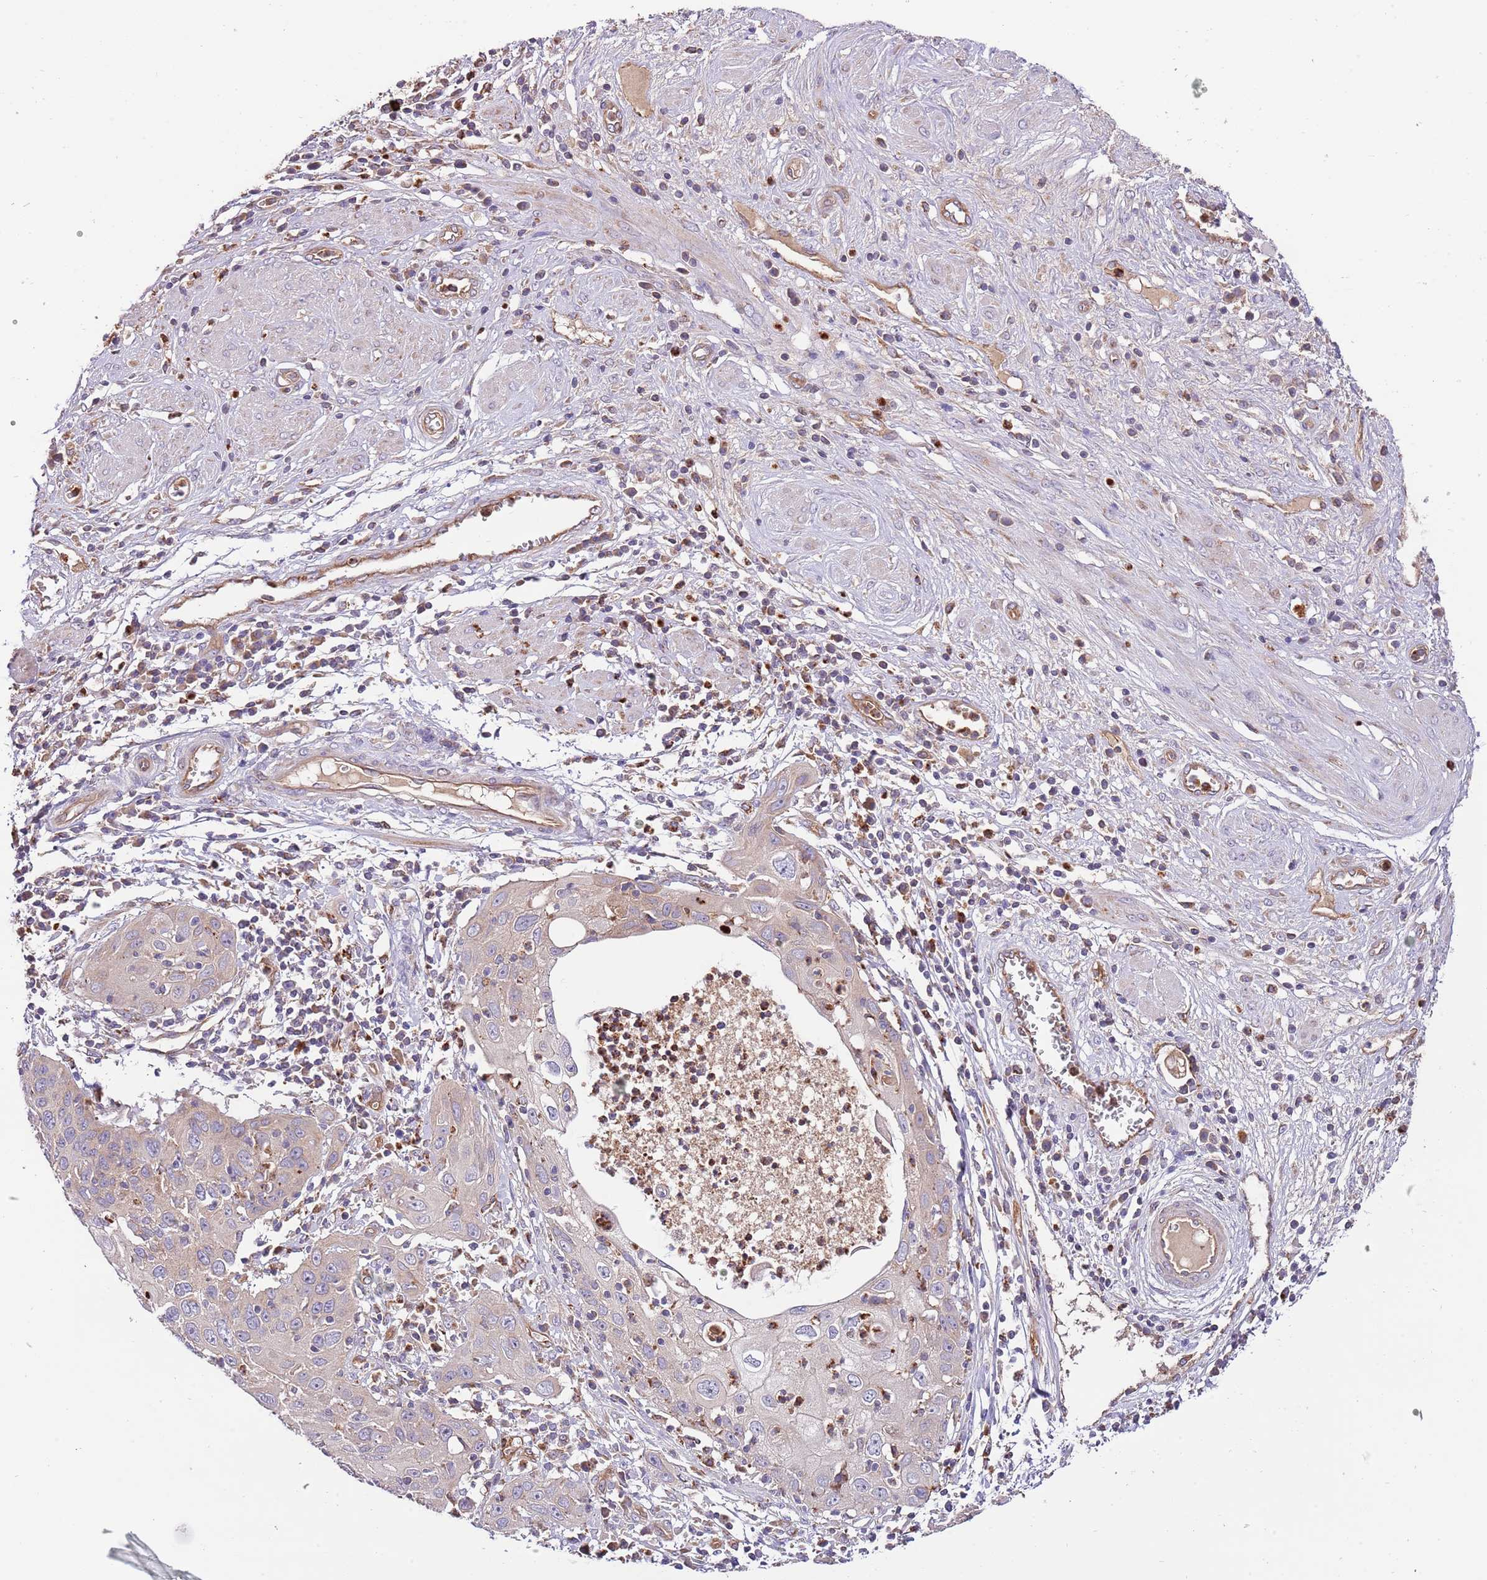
{"staining": {"intensity": "weak", "quantity": "<25%", "location": "cytoplasmic/membranous"}, "tissue": "cervical cancer", "cell_type": "Tumor cells", "image_type": "cancer", "snomed": [{"axis": "morphology", "description": "Squamous cell carcinoma, NOS"}, {"axis": "topography", "description": "Cervix"}], "caption": "Human cervical cancer stained for a protein using IHC displays no staining in tumor cells.", "gene": "DOCK6", "patient": {"sex": "female", "age": 36}}